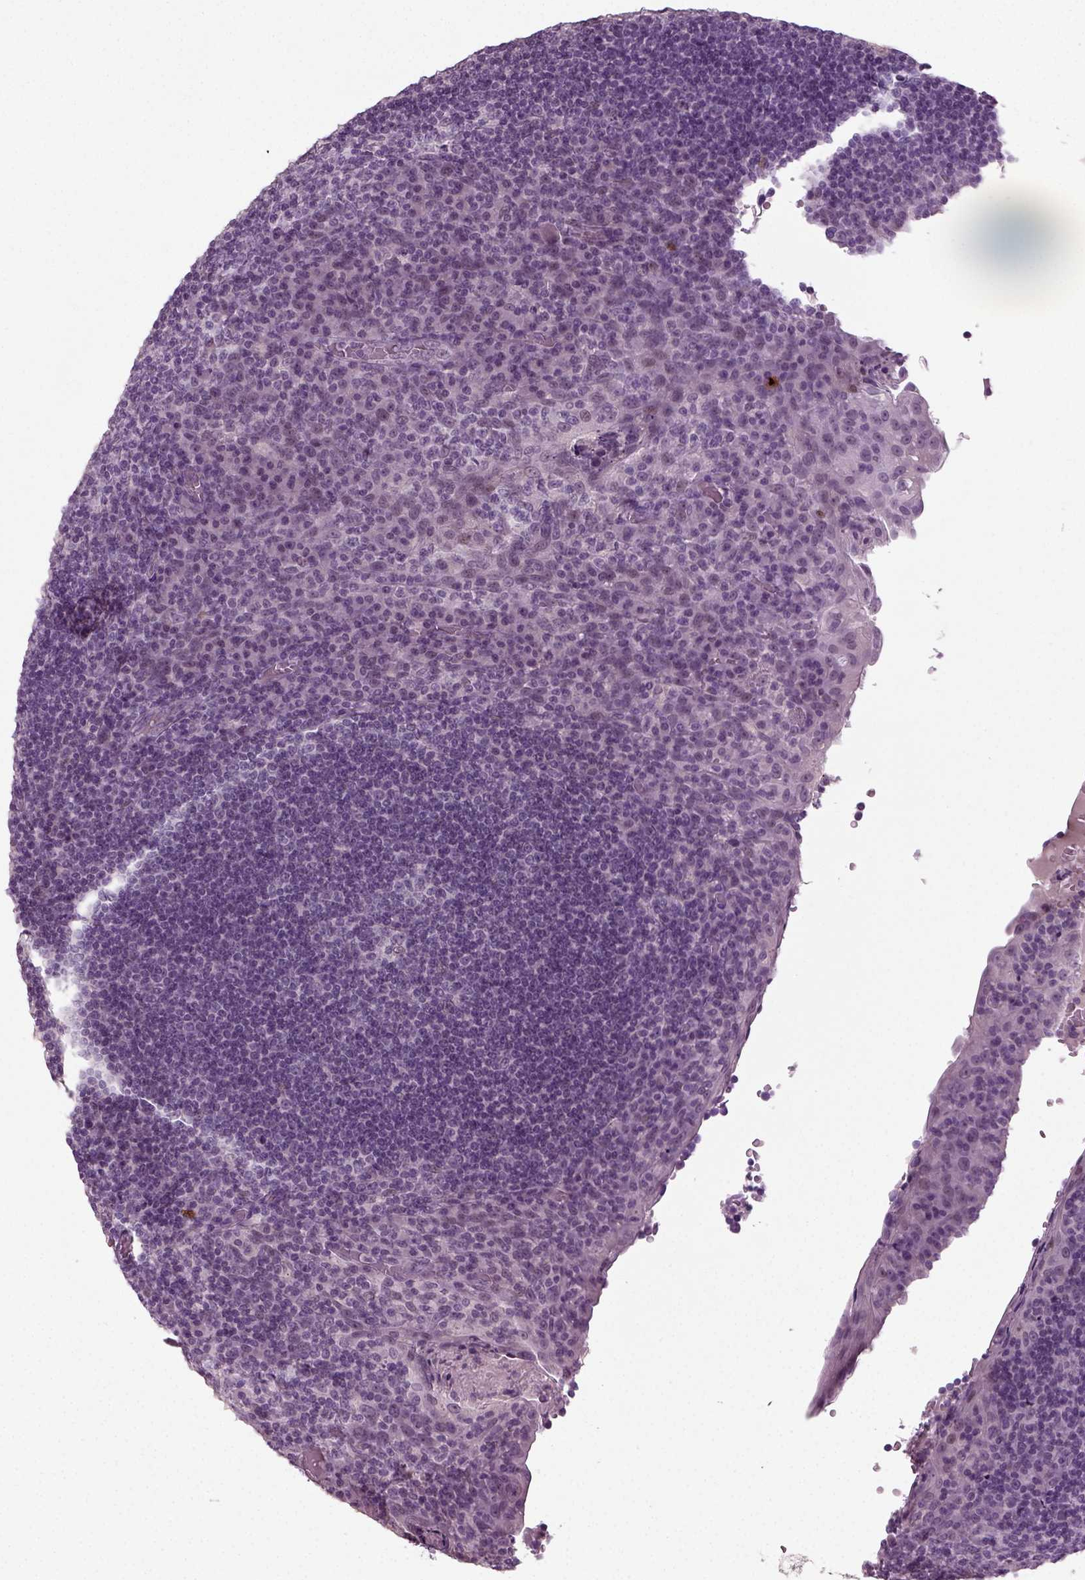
{"staining": {"intensity": "negative", "quantity": "none", "location": "none"}, "tissue": "tonsil", "cell_type": "Germinal center cells", "image_type": "normal", "snomed": [{"axis": "morphology", "description": "Normal tissue, NOS"}, {"axis": "topography", "description": "Tonsil"}], "caption": "High power microscopy micrograph of an IHC histopathology image of benign tonsil, revealing no significant expression in germinal center cells.", "gene": "SYNGAP1", "patient": {"sex": "male", "age": 17}}